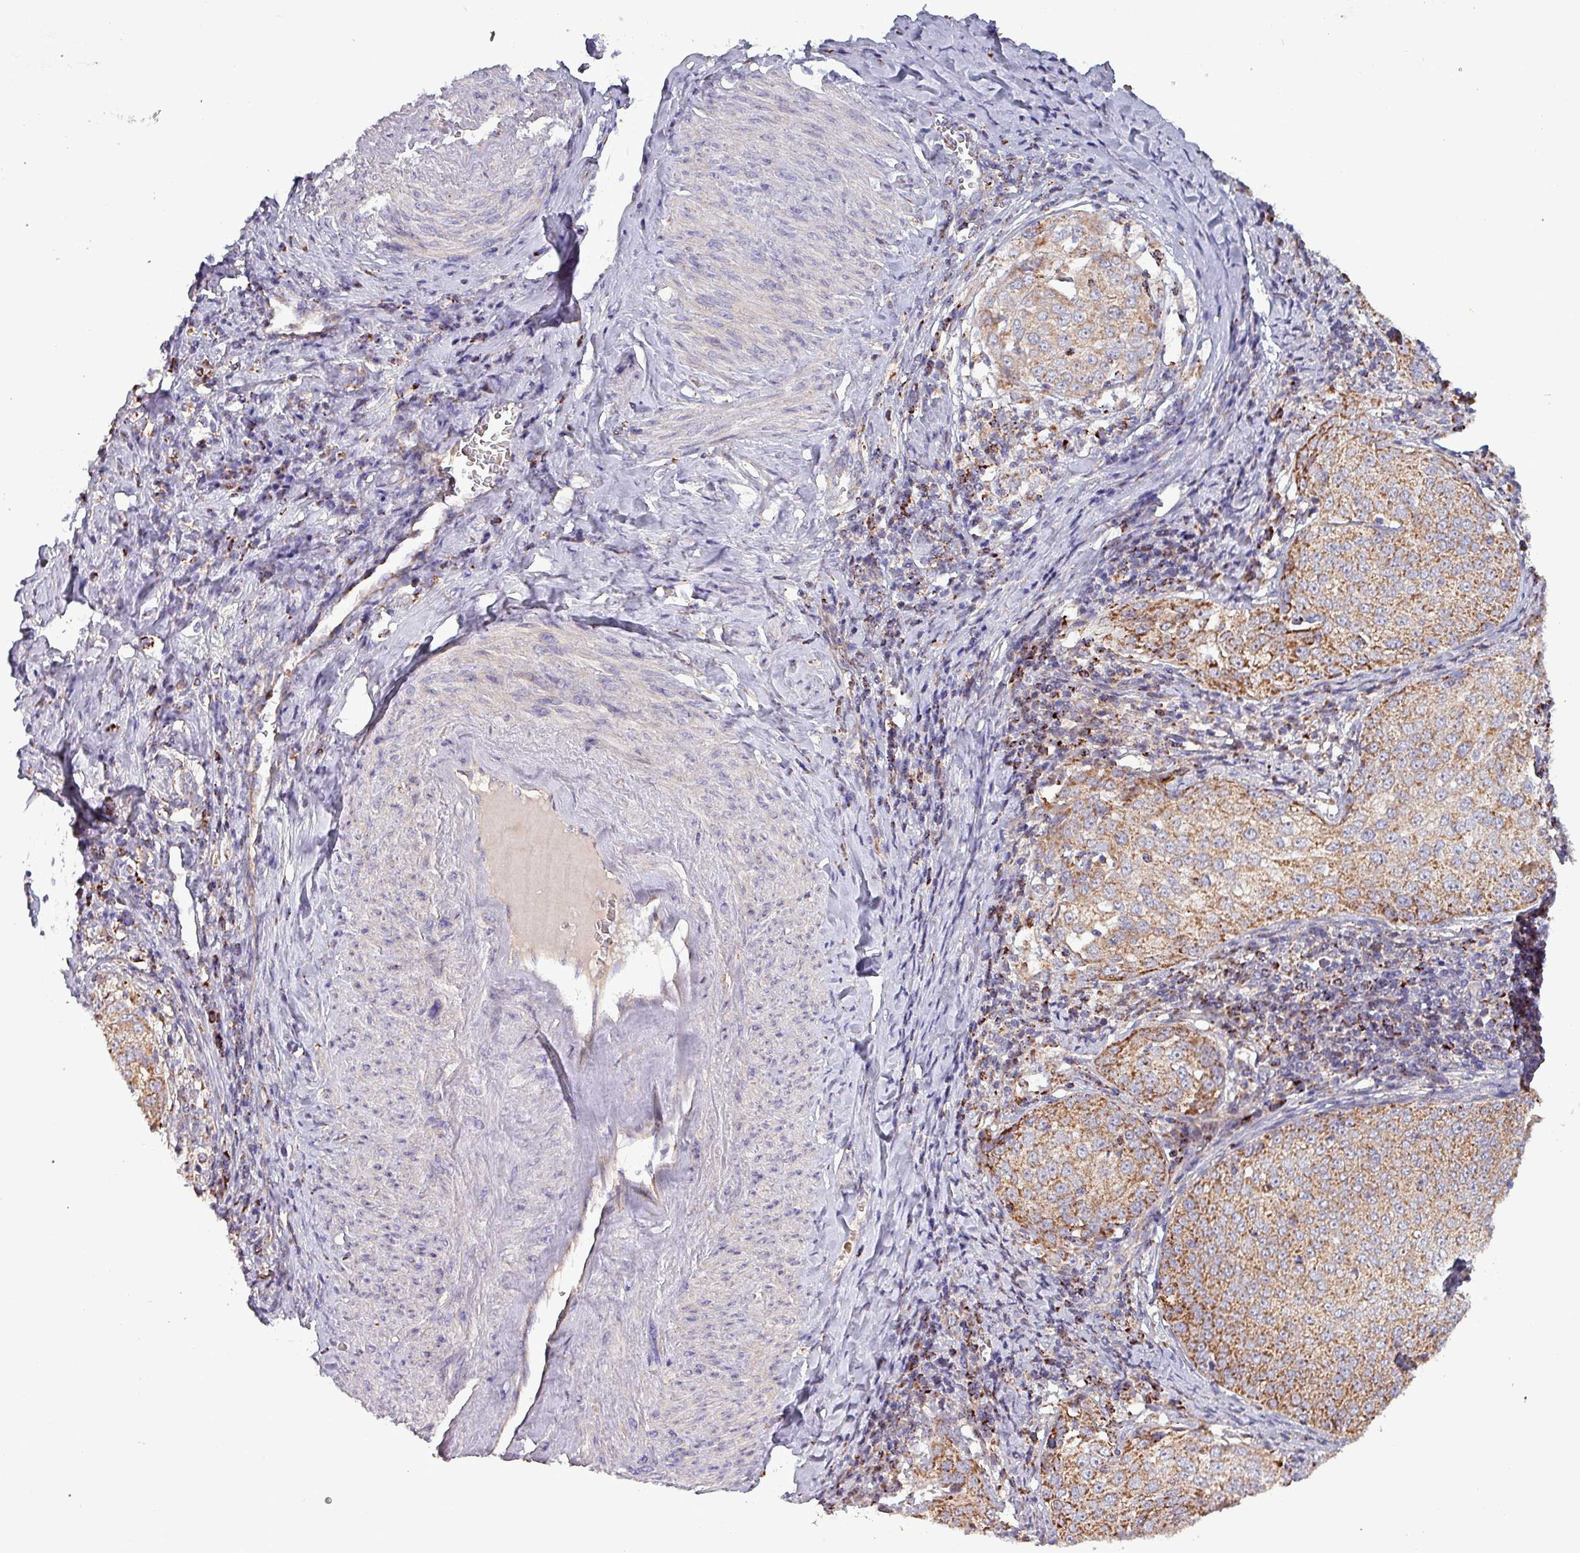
{"staining": {"intensity": "moderate", "quantity": ">75%", "location": "cytoplasmic/membranous"}, "tissue": "cervical cancer", "cell_type": "Tumor cells", "image_type": "cancer", "snomed": [{"axis": "morphology", "description": "Squamous cell carcinoma, NOS"}, {"axis": "topography", "description": "Cervix"}], "caption": "The photomicrograph demonstrates immunohistochemical staining of cervical cancer. There is moderate cytoplasmic/membranous staining is present in about >75% of tumor cells.", "gene": "ZNF322", "patient": {"sex": "female", "age": 57}}